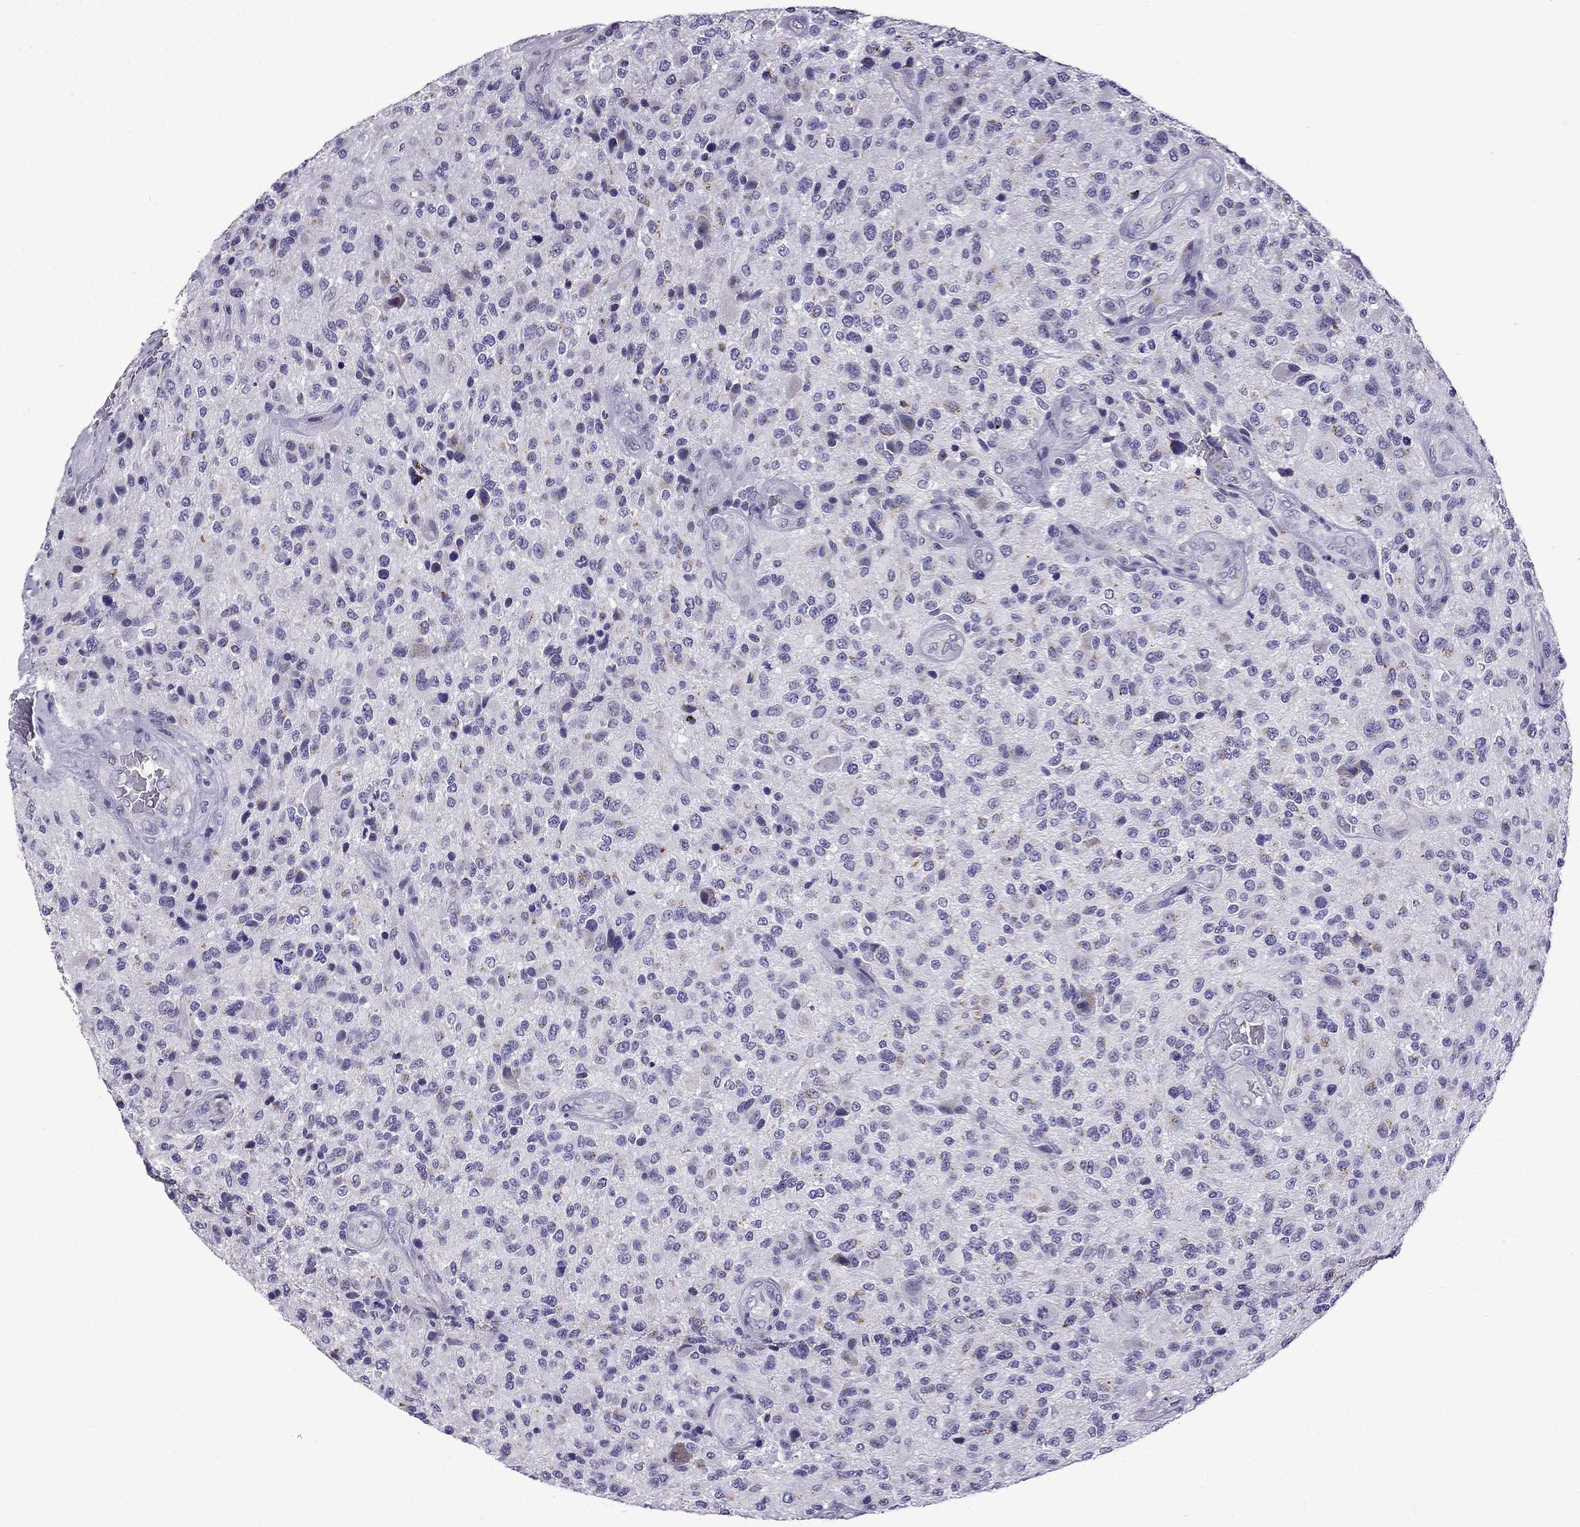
{"staining": {"intensity": "moderate", "quantity": "<25%", "location": "cytoplasmic/membranous"}, "tissue": "glioma", "cell_type": "Tumor cells", "image_type": "cancer", "snomed": [{"axis": "morphology", "description": "Glioma, malignant, High grade"}, {"axis": "topography", "description": "Brain"}], "caption": "Malignant glioma (high-grade) was stained to show a protein in brown. There is low levels of moderate cytoplasmic/membranous expression in approximately <25% of tumor cells.", "gene": "TTN", "patient": {"sex": "male", "age": 47}}